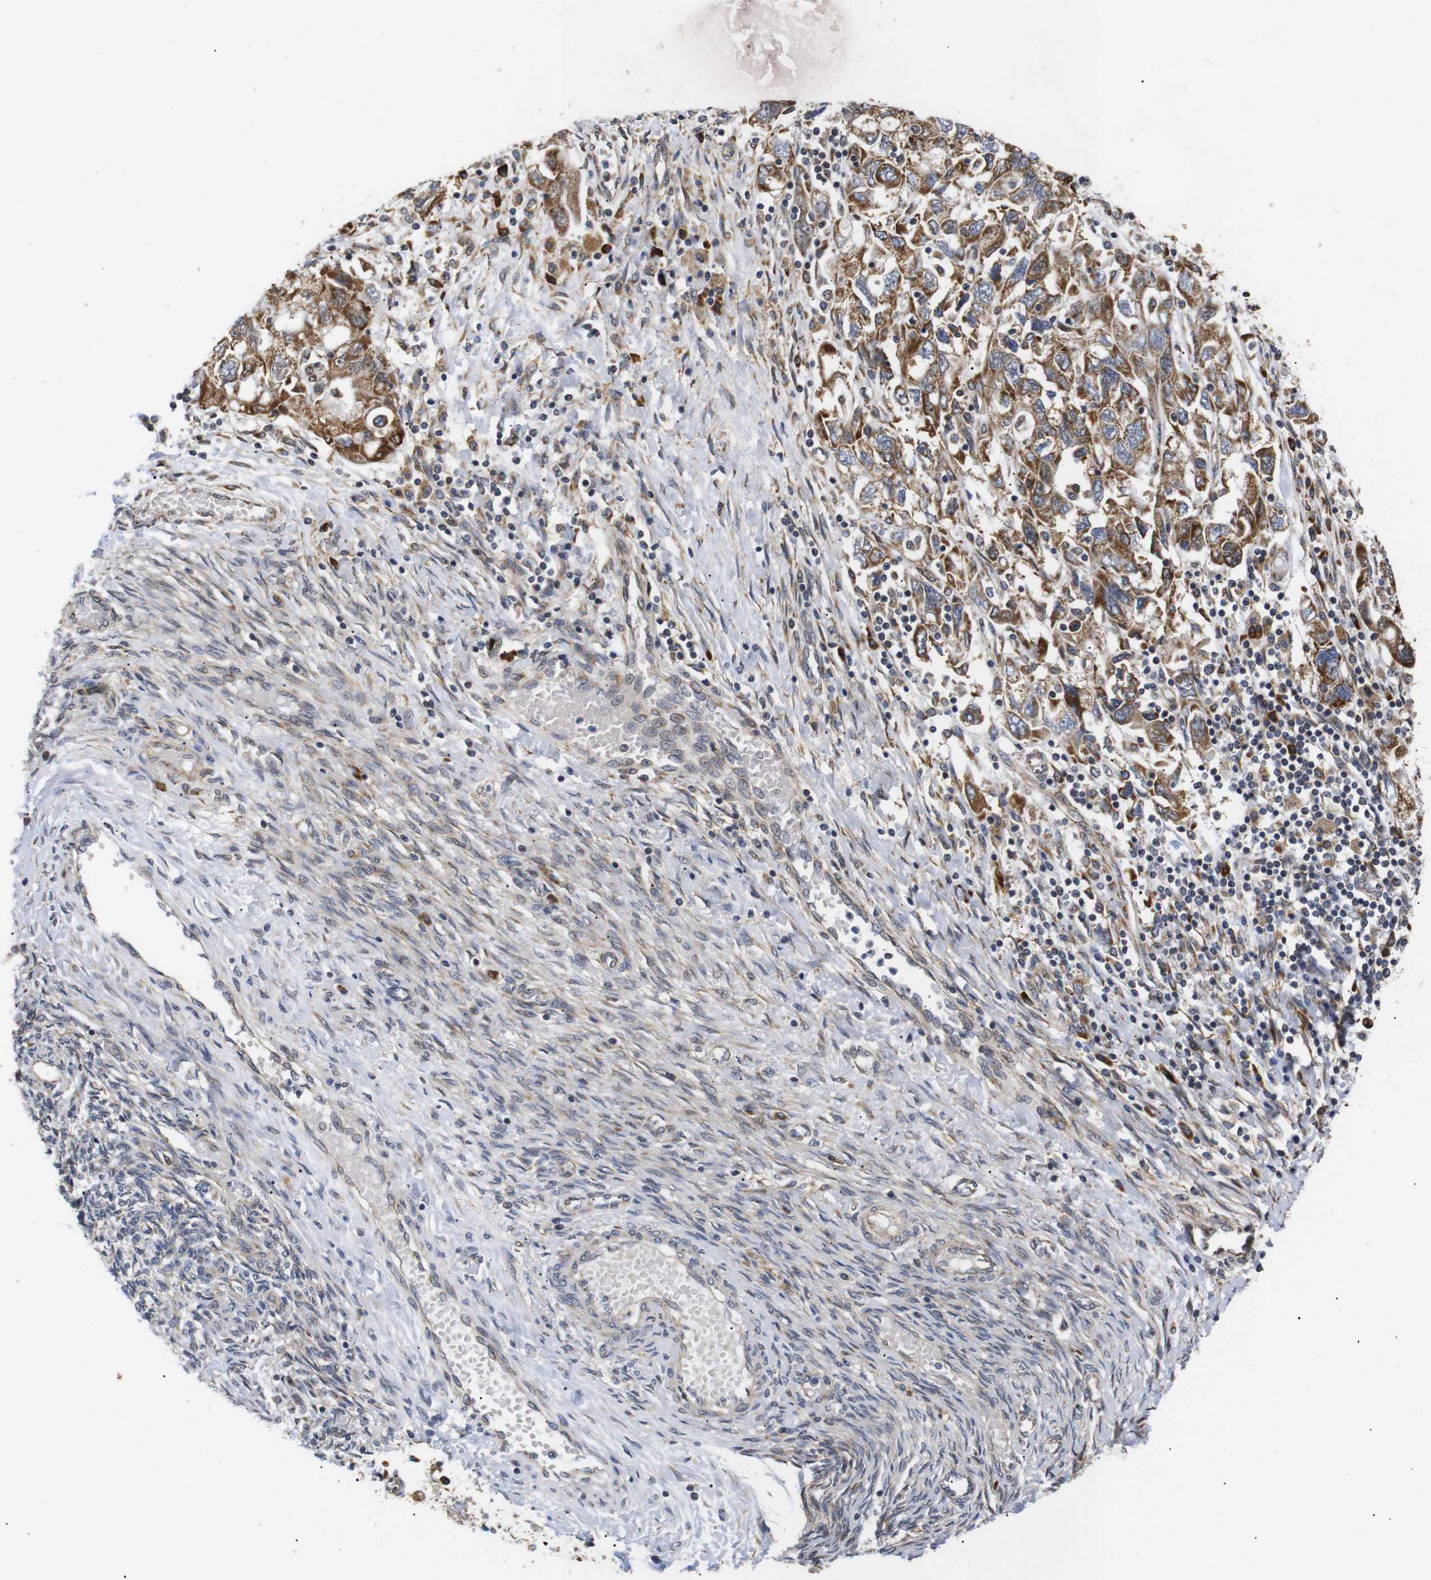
{"staining": {"intensity": "strong", "quantity": ">75%", "location": "cytoplasmic/membranous"}, "tissue": "ovarian cancer", "cell_type": "Tumor cells", "image_type": "cancer", "snomed": [{"axis": "morphology", "description": "Carcinoma, NOS"}, {"axis": "morphology", "description": "Cystadenocarcinoma, serous, NOS"}, {"axis": "topography", "description": "Ovary"}], "caption": "IHC histopathology image of ovarian cancer stained for a protein (brown), which shows high levels of strong cytoplasmic/membranous staining in about >75% of tumor cells.", "gene": "KANK4", "patient": {"sex": "female", "age": 69}}